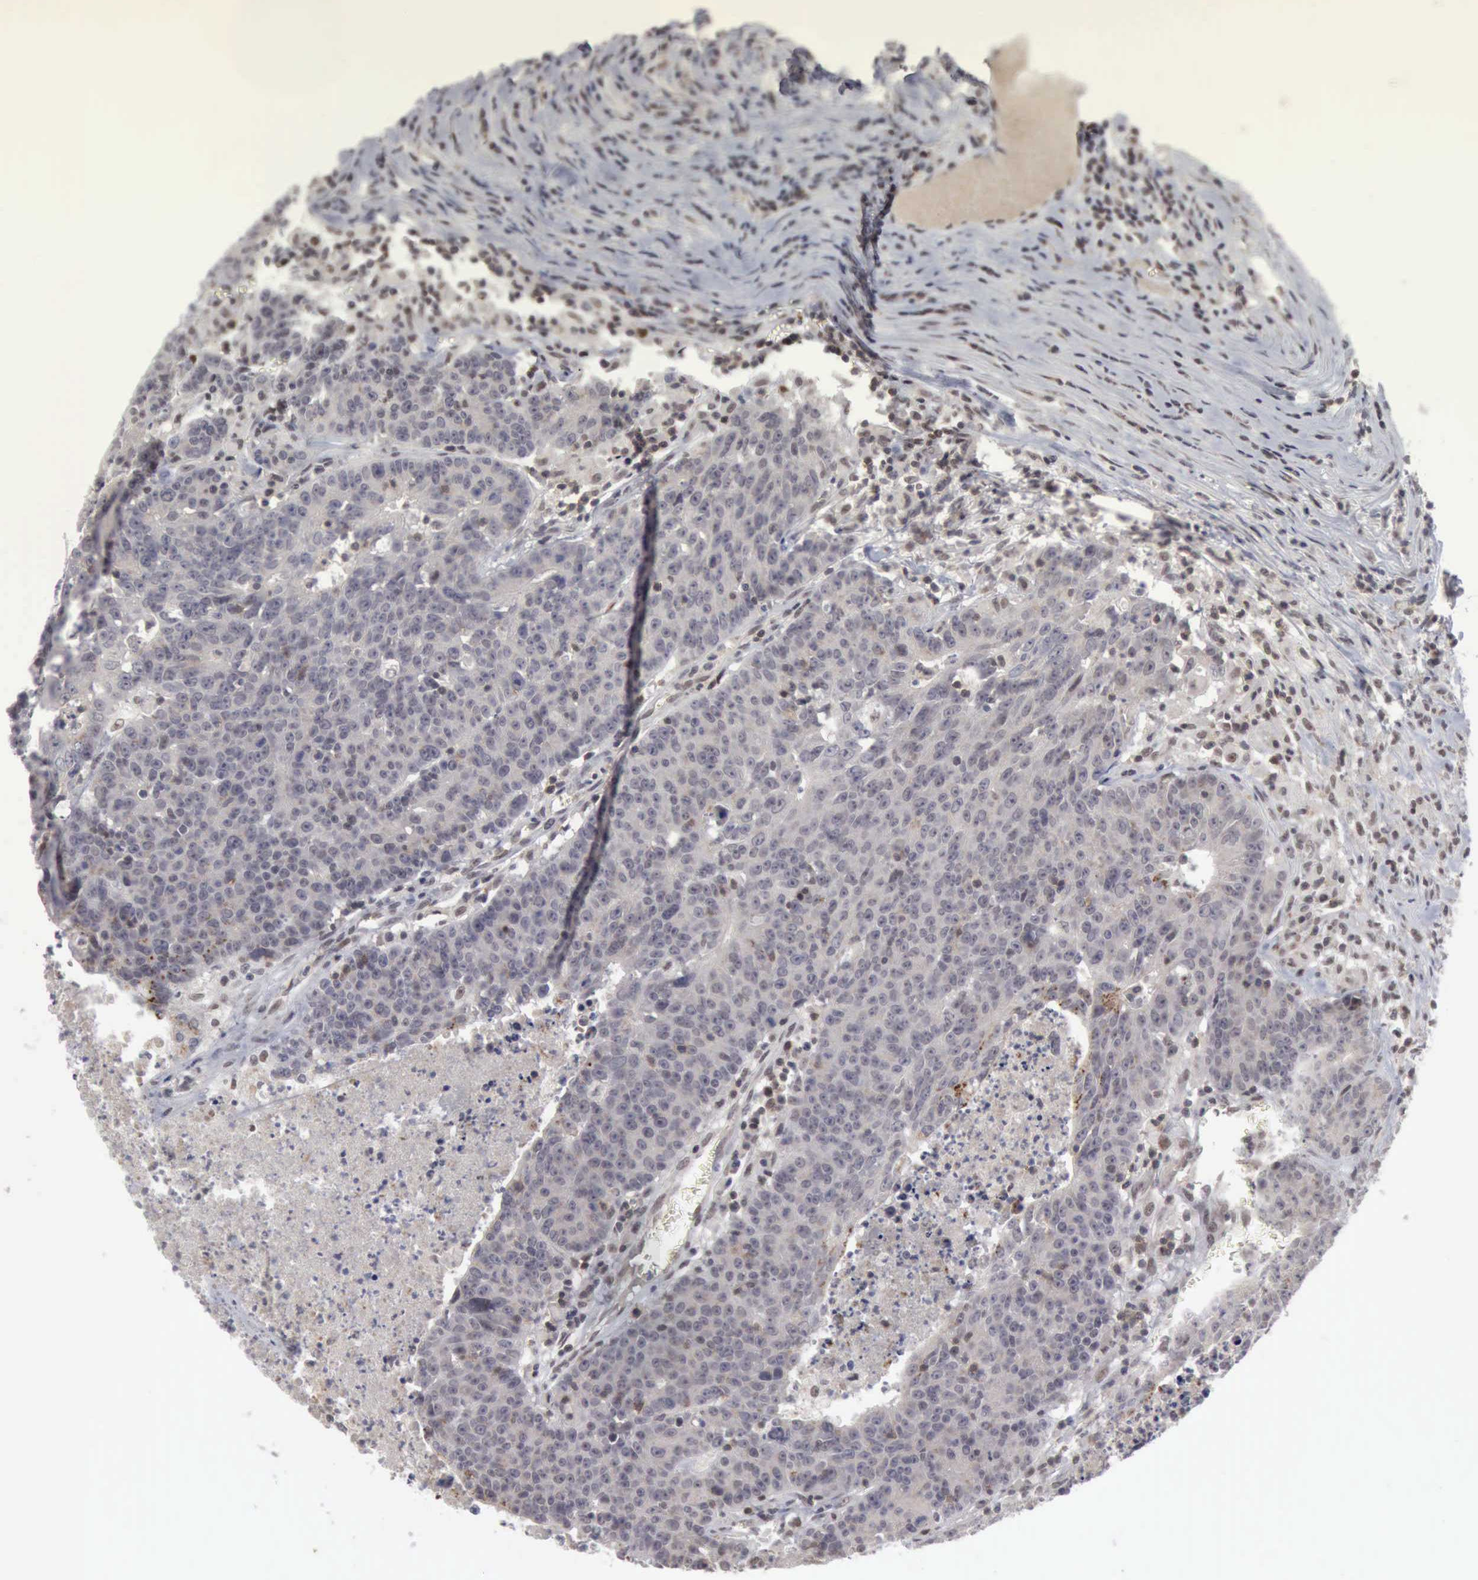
{"staining": {"intensity": "weak", "quantity": "<25%", "location": "nuclear"}, "tissue": "colorectal cancer", "cell_type": "Tumor cells", "image_type": "cancer", "snomed": [{"axis": "morphology", "description": "Adenocarcinoma, NOS"}, {"axis": "topography", "description": "Colon"}], "caption": "The image exhibits no significant expression in tumor cells of adenocarcinoma (colorectal).", "gene": "CDKN2A", "patient": {"sex": "female", "age": 53}}